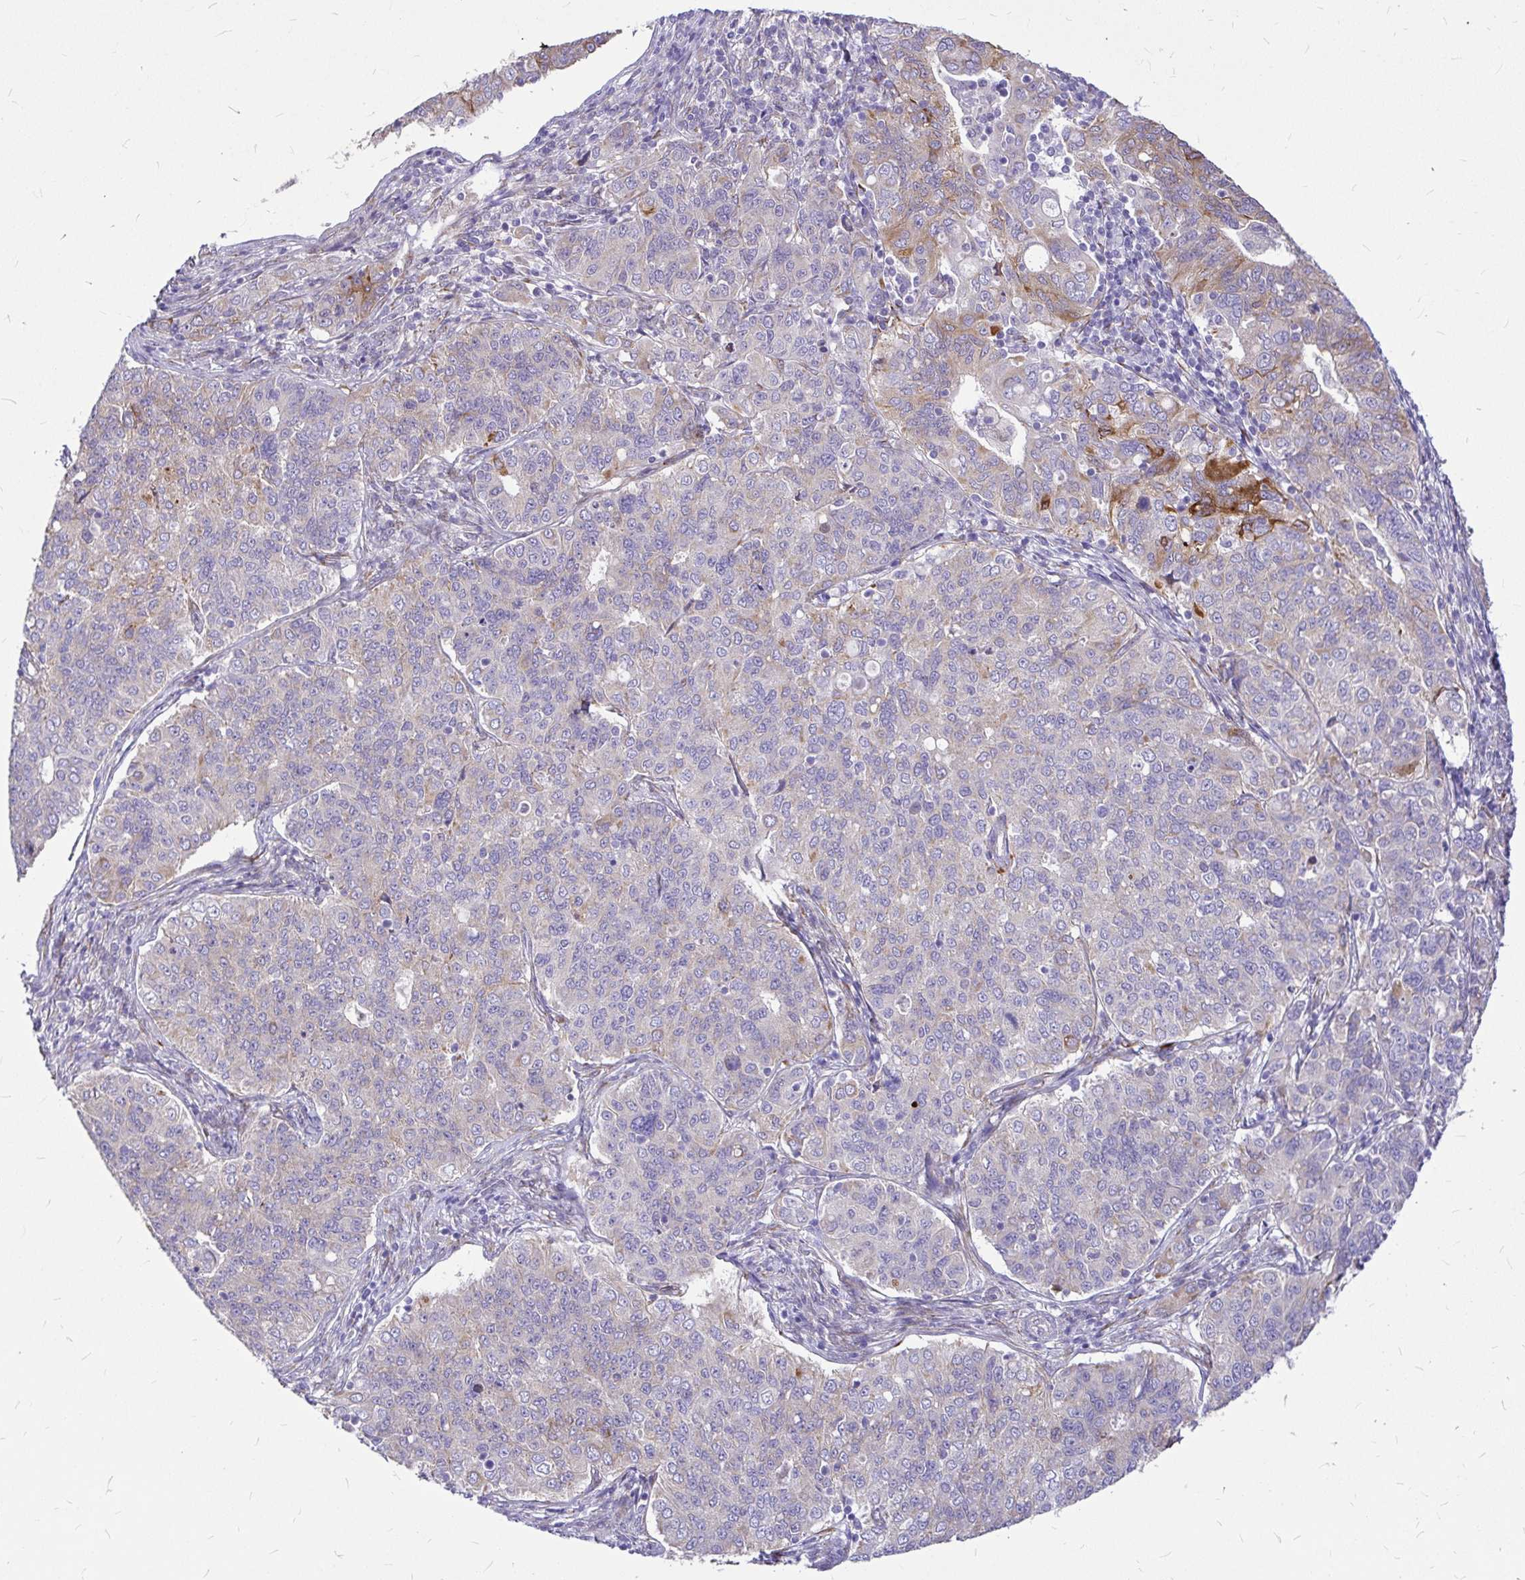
{"staining": {"intensity": "moderate", "quantity": "<25%", "location": "cytoplasmic/membranous"}, "tissue": "endometrial cancer", "cell_type": "Tumor cells", "image_type": "cancer", "snomed": [{"axis": "morphology", "description": "Adenocarcinoma, NOS"}, {"axis": "topography", "description": "Endometrium"}], "caption": "The immunohistochemical stain labels moderate cytoplasmic/membranous expression in tumor cells of adenocarcinoma (endometrial) tissue.", "gene": "GABBR2", "patient": {"sex": "female", "age": 43}}